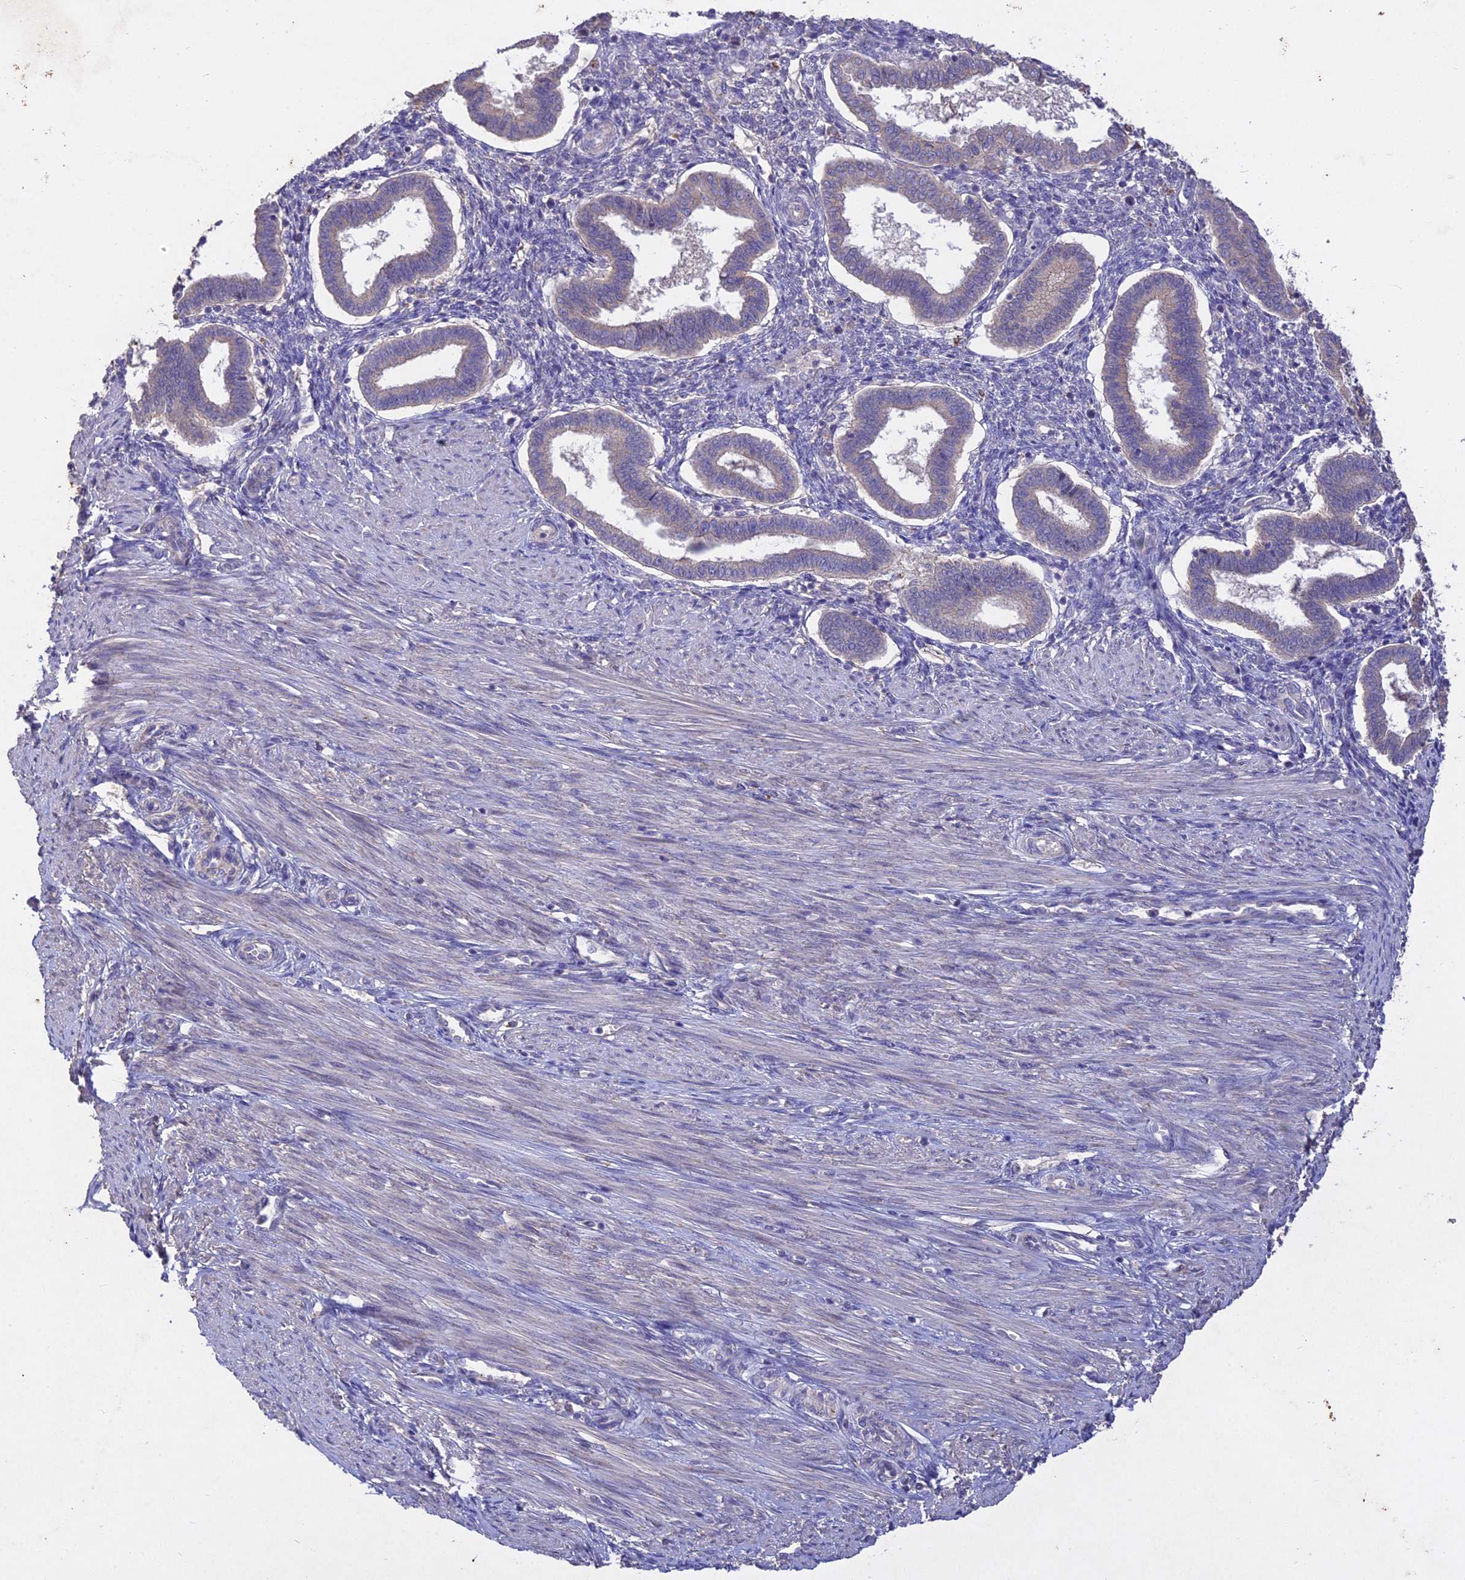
{"staining": {"intensity": "negative", "quantity": "none", "location": "none"}, "tissue": "endometrium", "cell_type": "Cells in endometrial stroma", "image_type": "normal", "snomed": [{"axis": "morphology", "description": "Normal tissue, NOS"}, {"axis": "topography", "description": "Endometrium"}], "caption": "Immunohistochemistry image of benign endometrium stained for a protein (brown), which exhibits no positivity in cells in endometrial stroma. (DAB (3,3'-diaminobenzidine) IHC, high magnification).", "gene": "SLC26A4", "patient": {"sex": "female", "age": 24}}